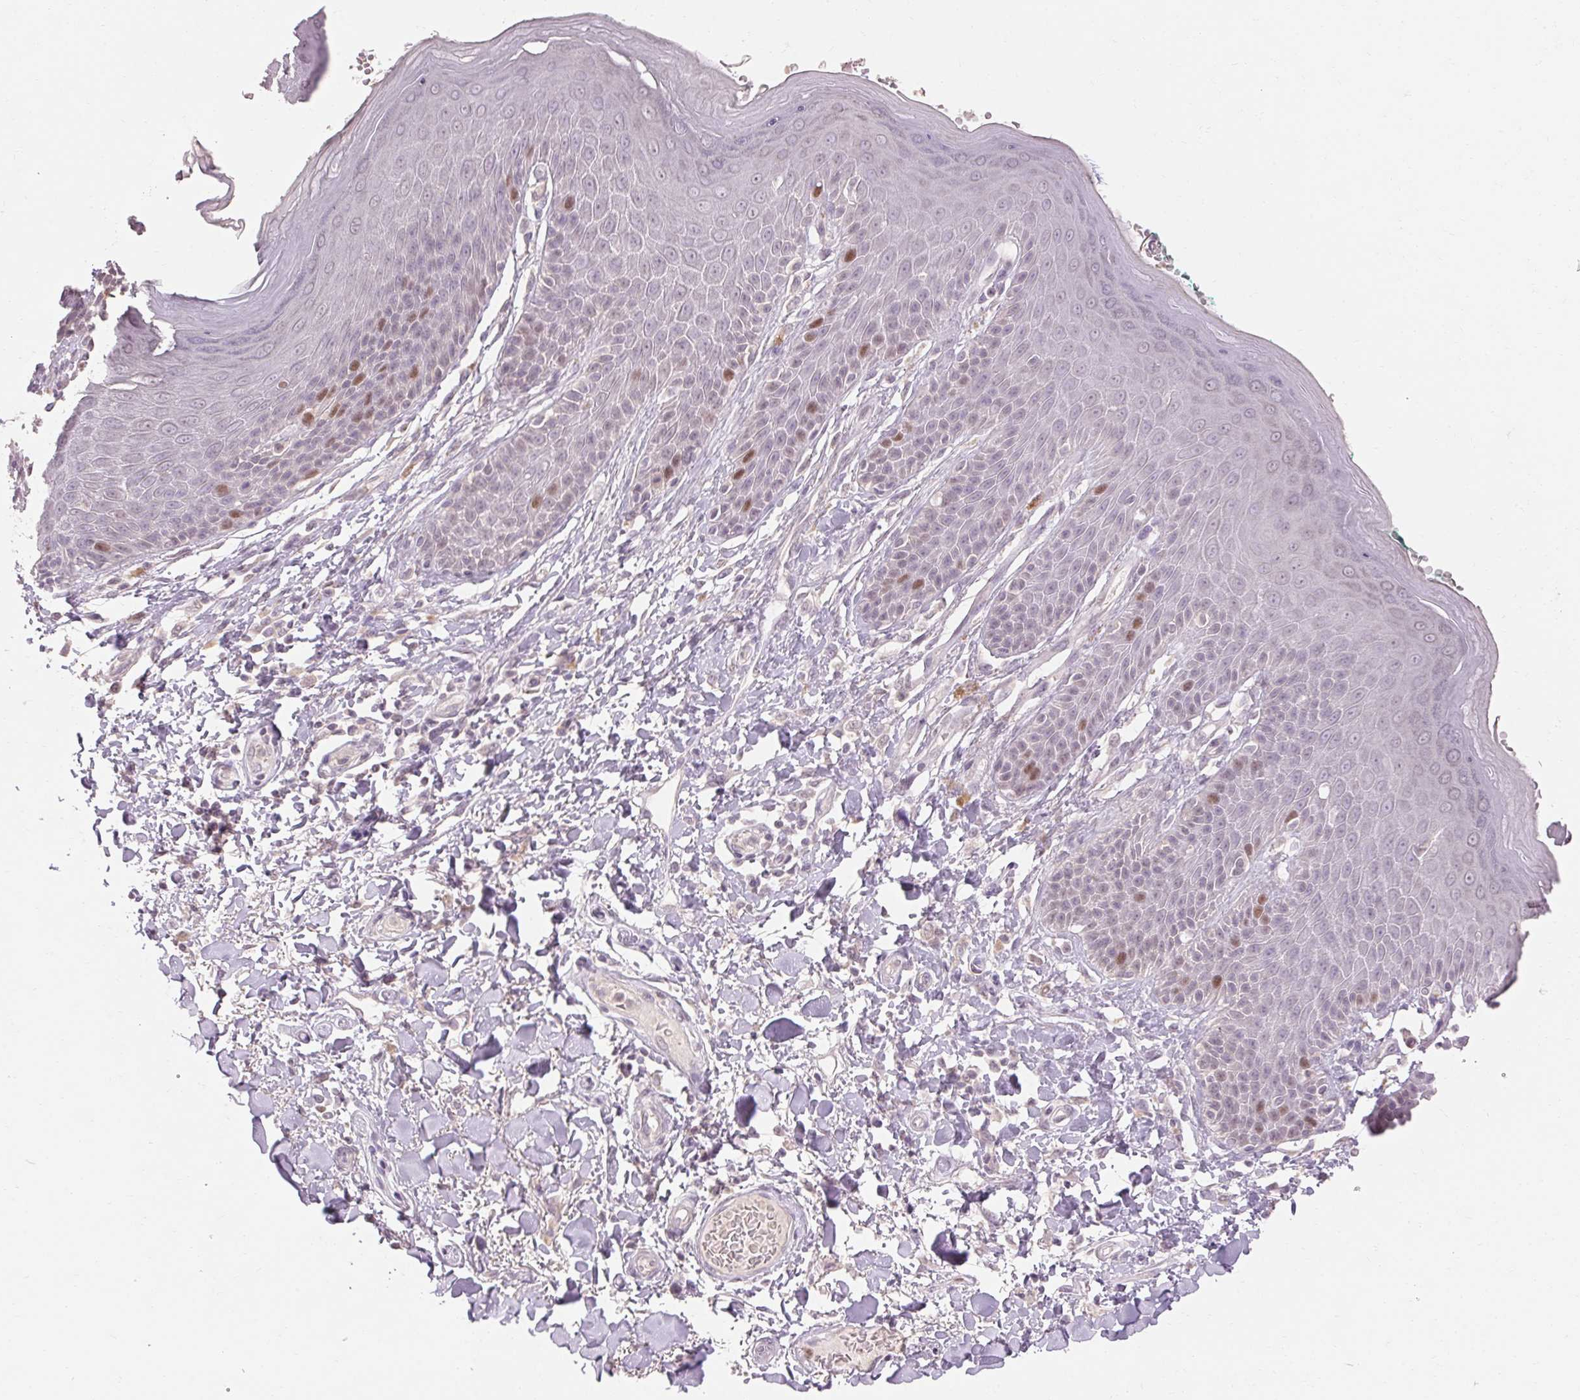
{"staining": {"intensity": "moderate", "quantity": "<25%", "location": "cytoplasmic/membranous,nuclear"}, "tissue": "skin", "cell_type": "Epidermal cells", "image_type": "normal", "snomed": [{"axis": "morphology", "description": "Normal tissue, NOS"}, {"axis": "topography", "description": "Anal"}, {"axis": "topography", "description": "Peripheral nerve tissue"}], "caption": "Immunohistochemical staining of unremarkable skin exhibits low levels of moderate cytoplasmic/membranous,nuclear staining in about <25% of epidermal cells.", "gene": "SKP2", "patient": {"sex": "male", "age": 51}}